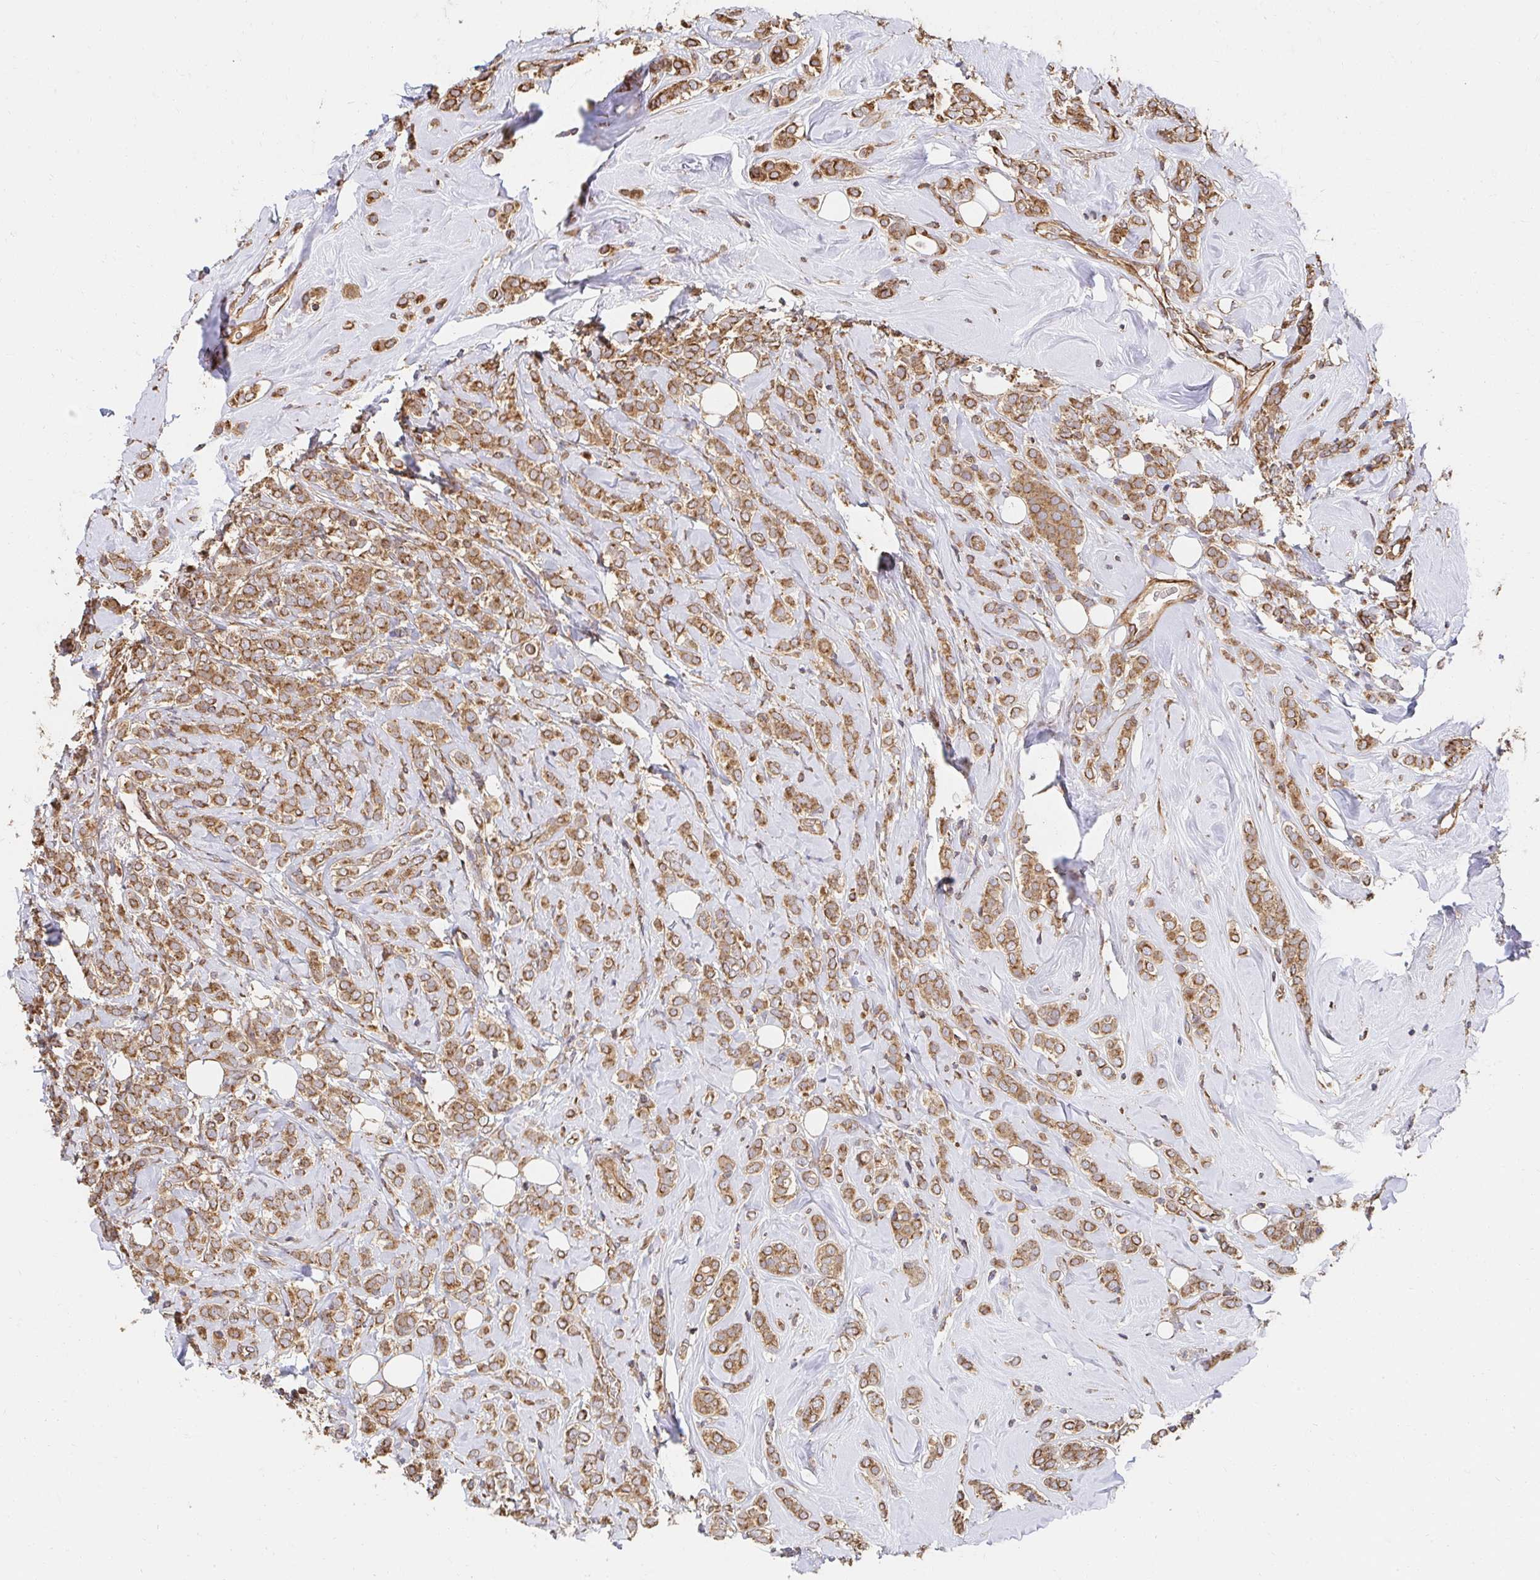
{"staining": {"intensity": "moderate", "quantity": ">75%", "location": "cytoplasmic/membranous"}, "tissue": "breast cancer", "cell_type": "Tumor cells", "image_type": "cancer", "snomed": [{"axis": "morphology", "description": "Lobular carcinoma"}, {"axis": "topography", "description": "Breast"}], "caption": "This micrograph reveals immunohistochemistry staining of breast cancer (lobular carcinoma), with medium moderate cytoplasmic/membranous positivity in about >75% of tumor cells.", "gene": "APBB1", "patient": {"sex": "female", "age": 49}}